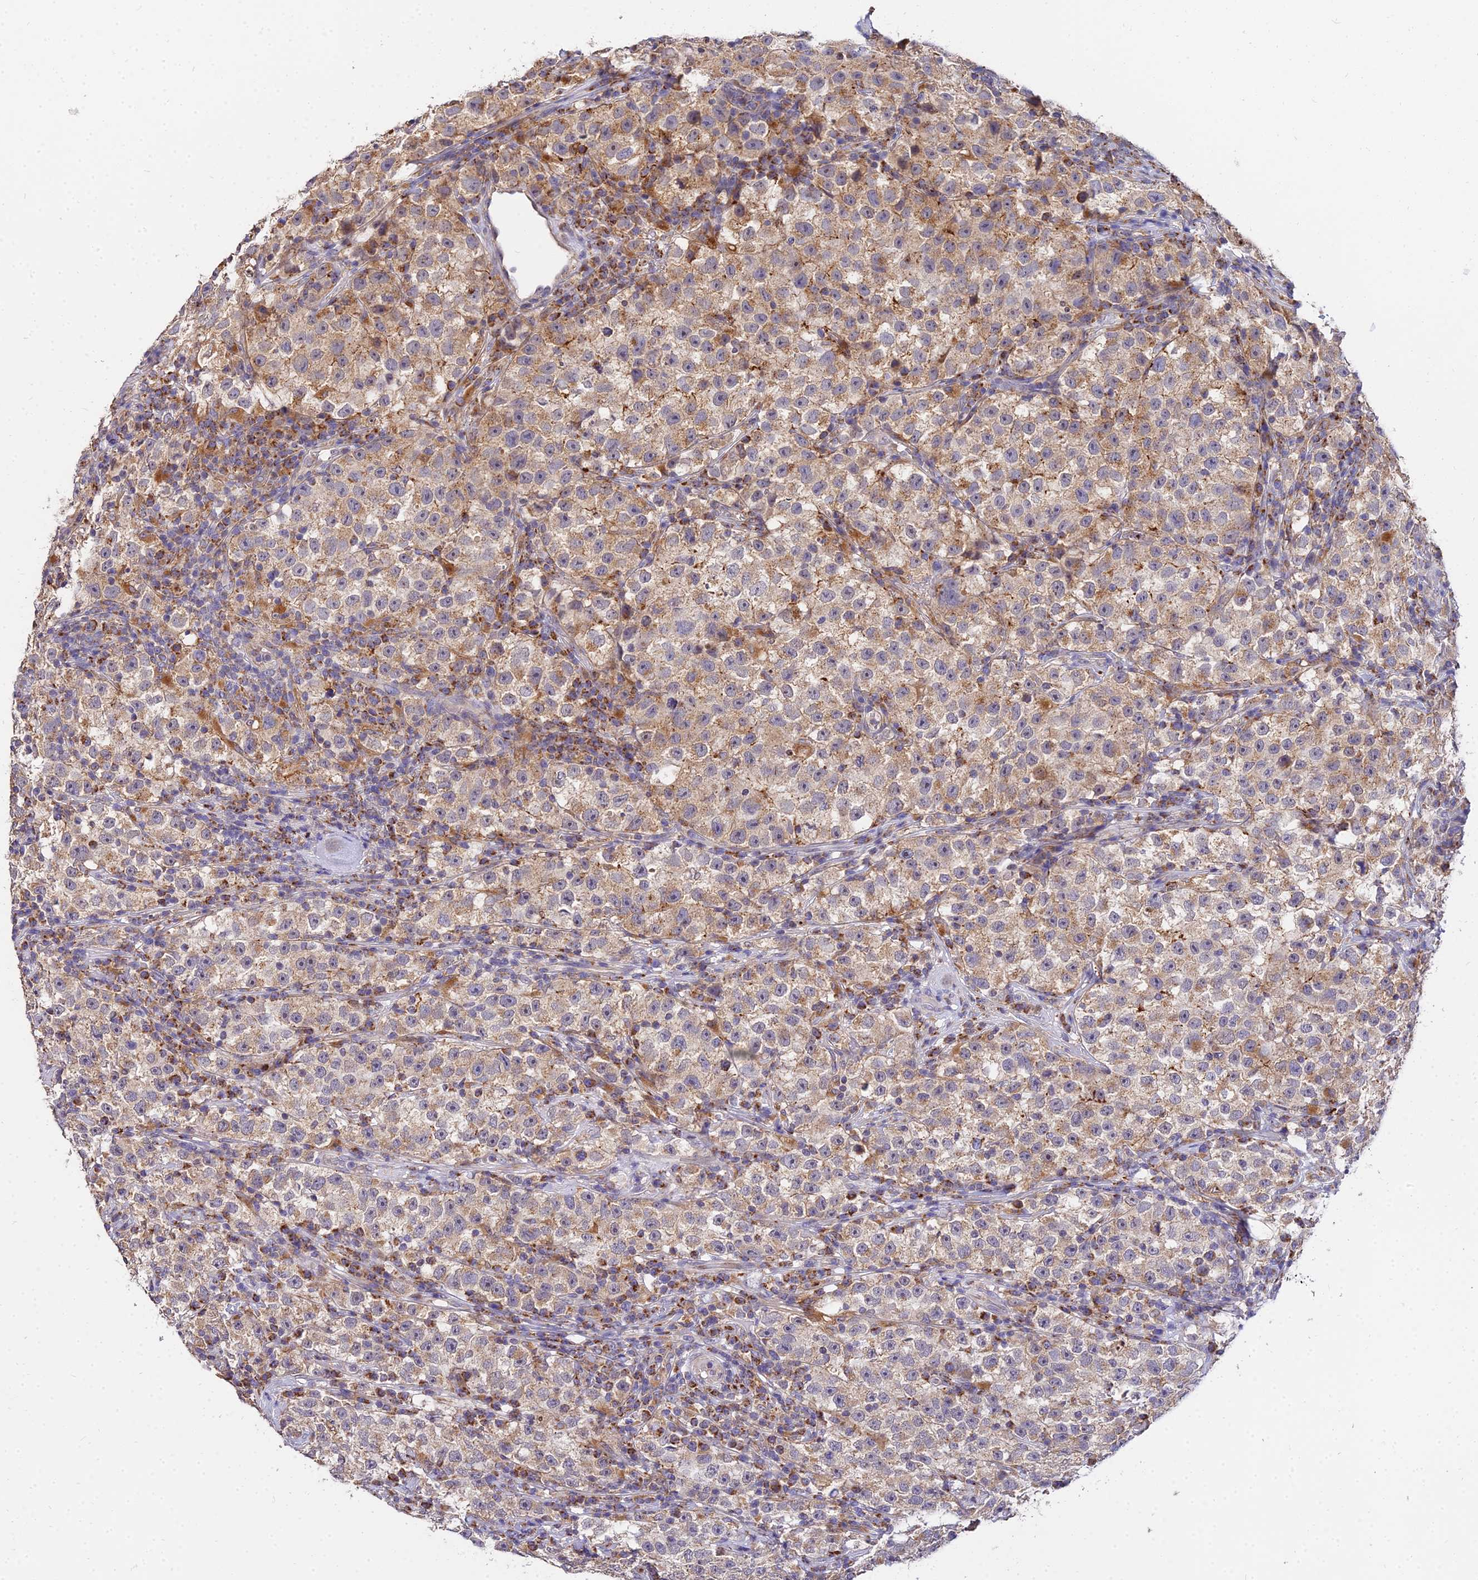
{"staining": {"intensity": "moderate", "quantity": ">75%", "location": "cytoplasmic/membranous"}, "tissue": "testis cancer", "cell_type": "Tumor cells", "image_type": "cancer", "snomed": [{"axis": "morphology", "description": "Seminoma, NOS"}, {"axis": "topography", "description": "Testis"}], "caption": "Human testis cancer (seminoma) stained with a brown dye demonstrates moderate cytoplasmic/membranous positive staining in approximately >75% of tumor cells.", "gene": "ARL8B", "patient": {"sex": "male", "age": 22}}